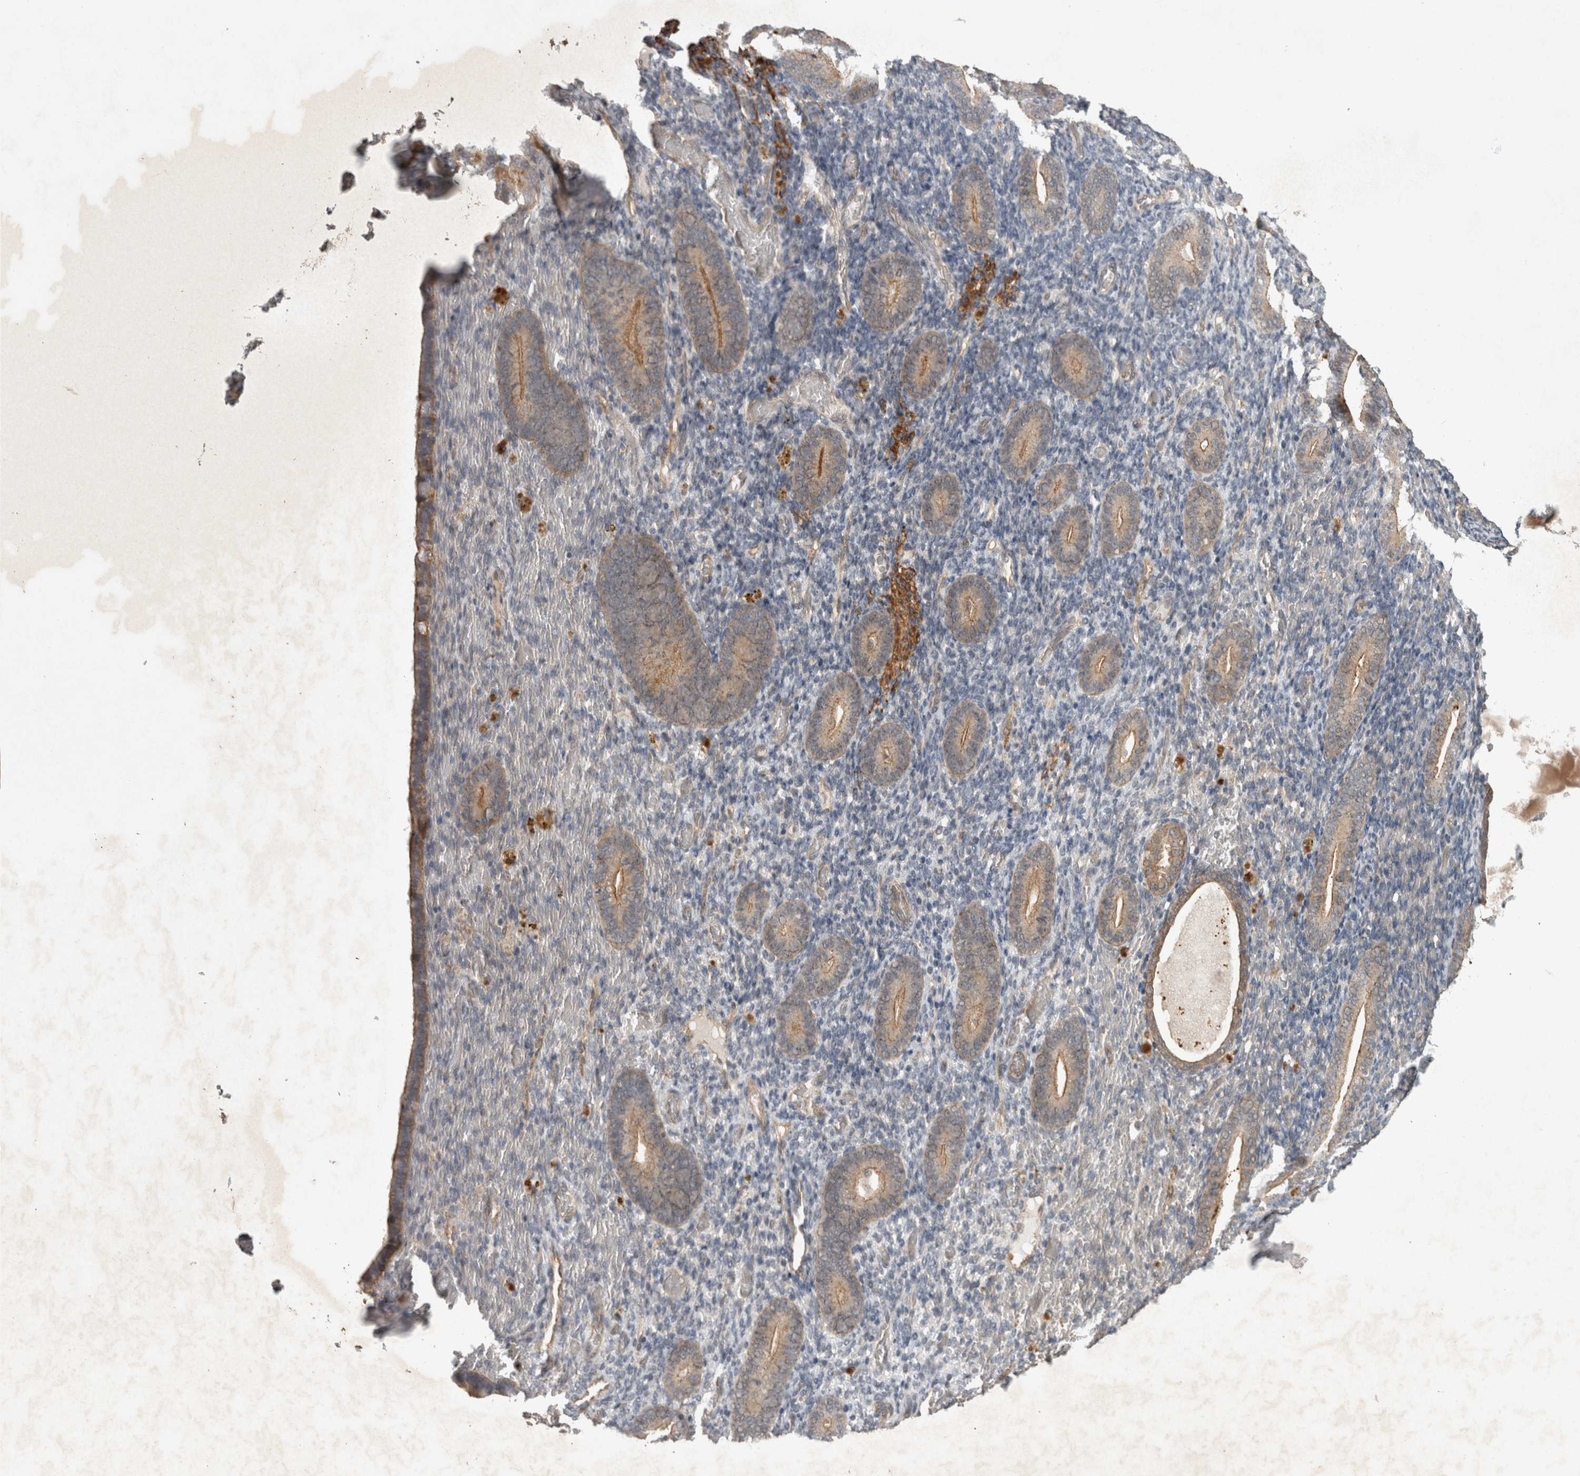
{"staining": {"intensity": "moderate", "quantity": "<25%", "location": "cytoplasmic/membranous"}, "tissue": "endometrium", "cell_type": "Cells in endometrial stroma", "image_type": "normal", "snomed": [{"axis": "morphology", "description": "Normal tissue, NOS"}, {"axis": "topography", "description": "Endometrium"}], "caption": "The image displays immunohistochemical staining of benign endometrium. There is moderate cytoplasmic/membranous staining is identified in about <25% of cells in endometrial stroma.", "gene": "RHPN1", "patient": {"sex": "female", "age": 51}}